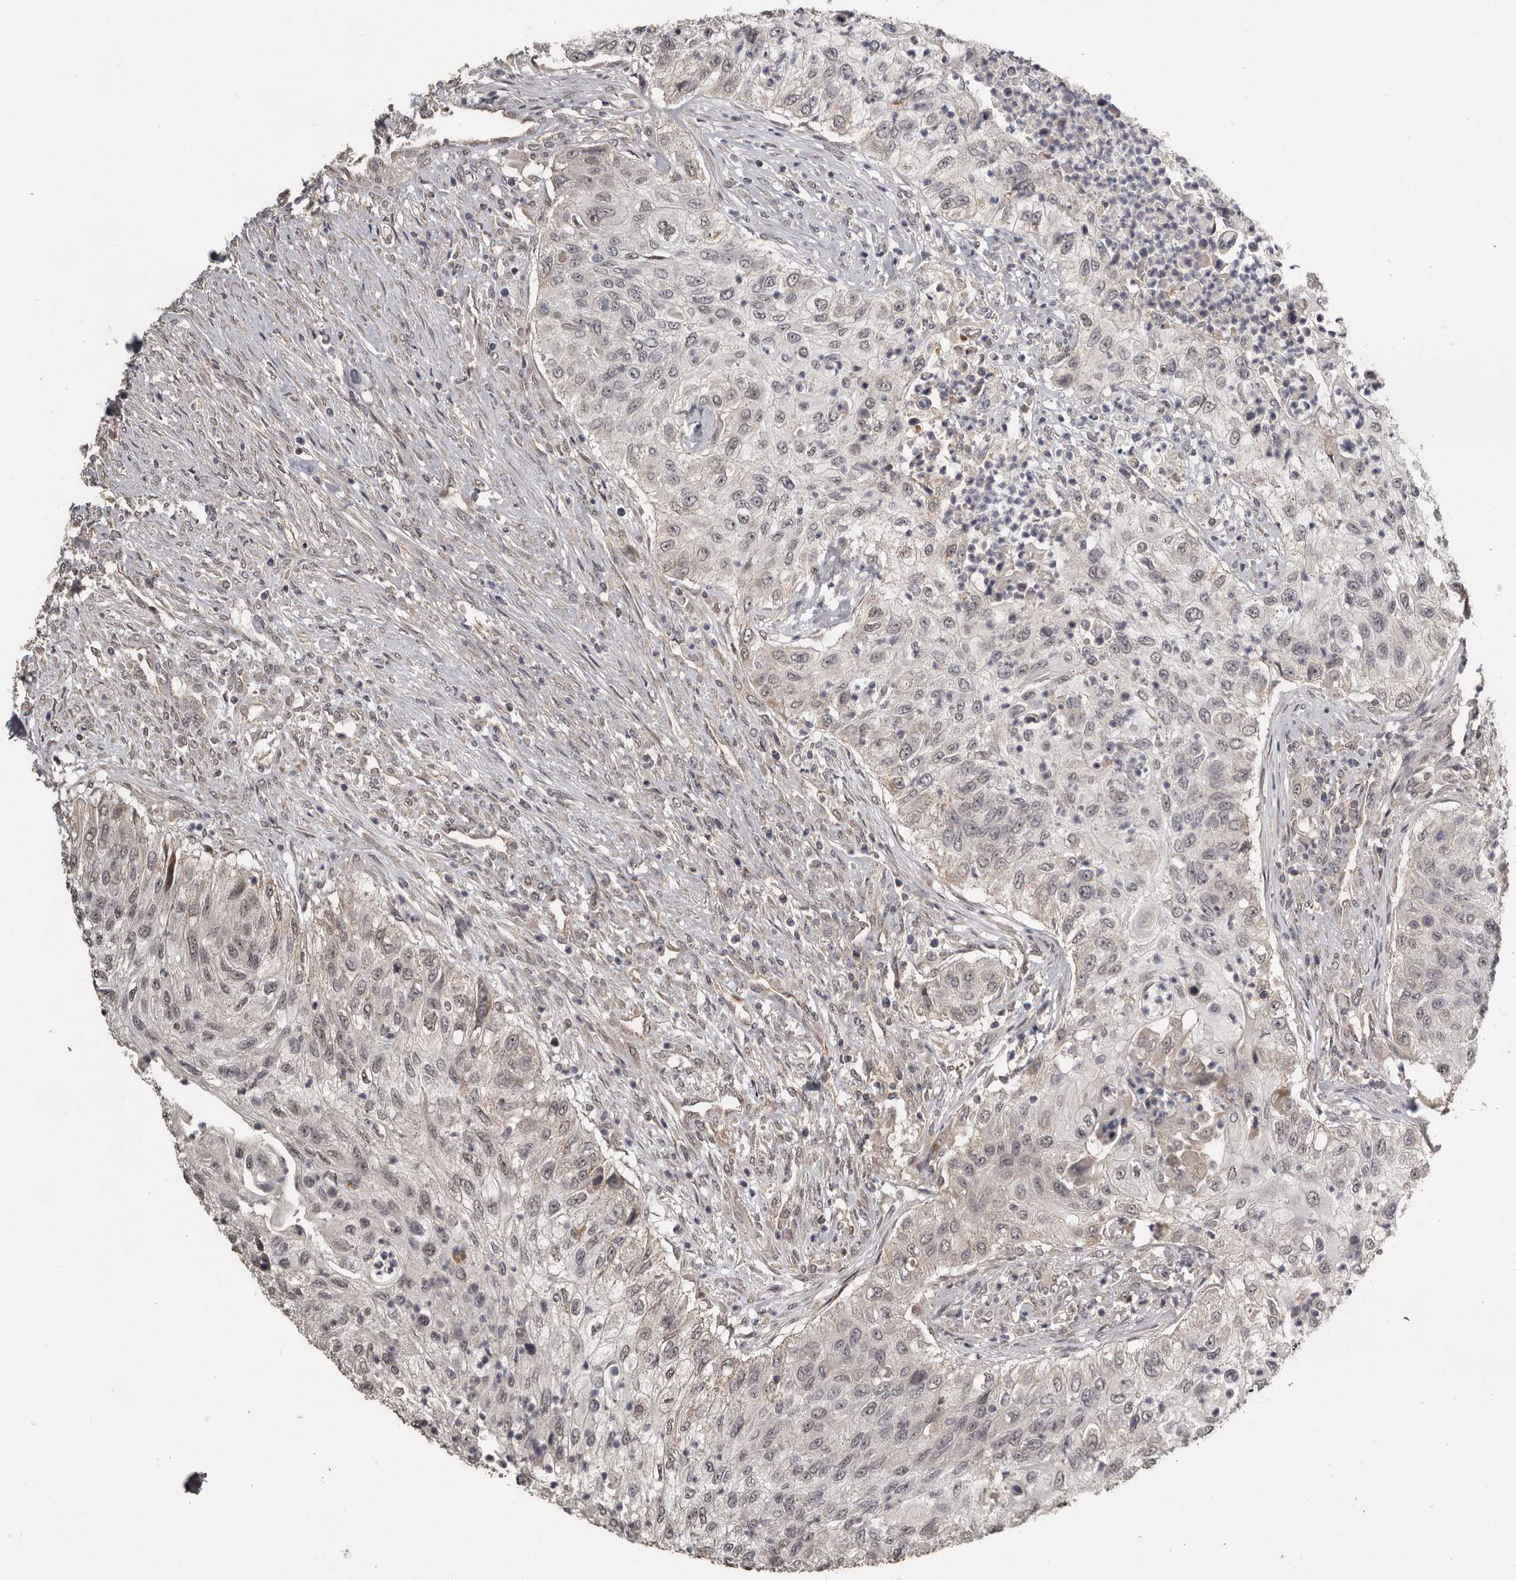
{"staining": {"intensity": "weak", "quantity": "25%-75%", "location": "nuclear"}, "tissue": "urothelial cancer", "cell_type": "Tumor cells", "image_type": "cancer", "snomed": [{"axis": "morphology", "description": "Urothelial carcinoma, High grade"}, {"axis": "topography", "description": "Urinary bladder"}], "caption": "Immunohistochemical staining of urothelial cancer demonstrates weak nuclear protein staining in approximately 25%-75% of tumor cells.", "gene": "ZFP14", "patient": {"sex": "female", "age": 60}}